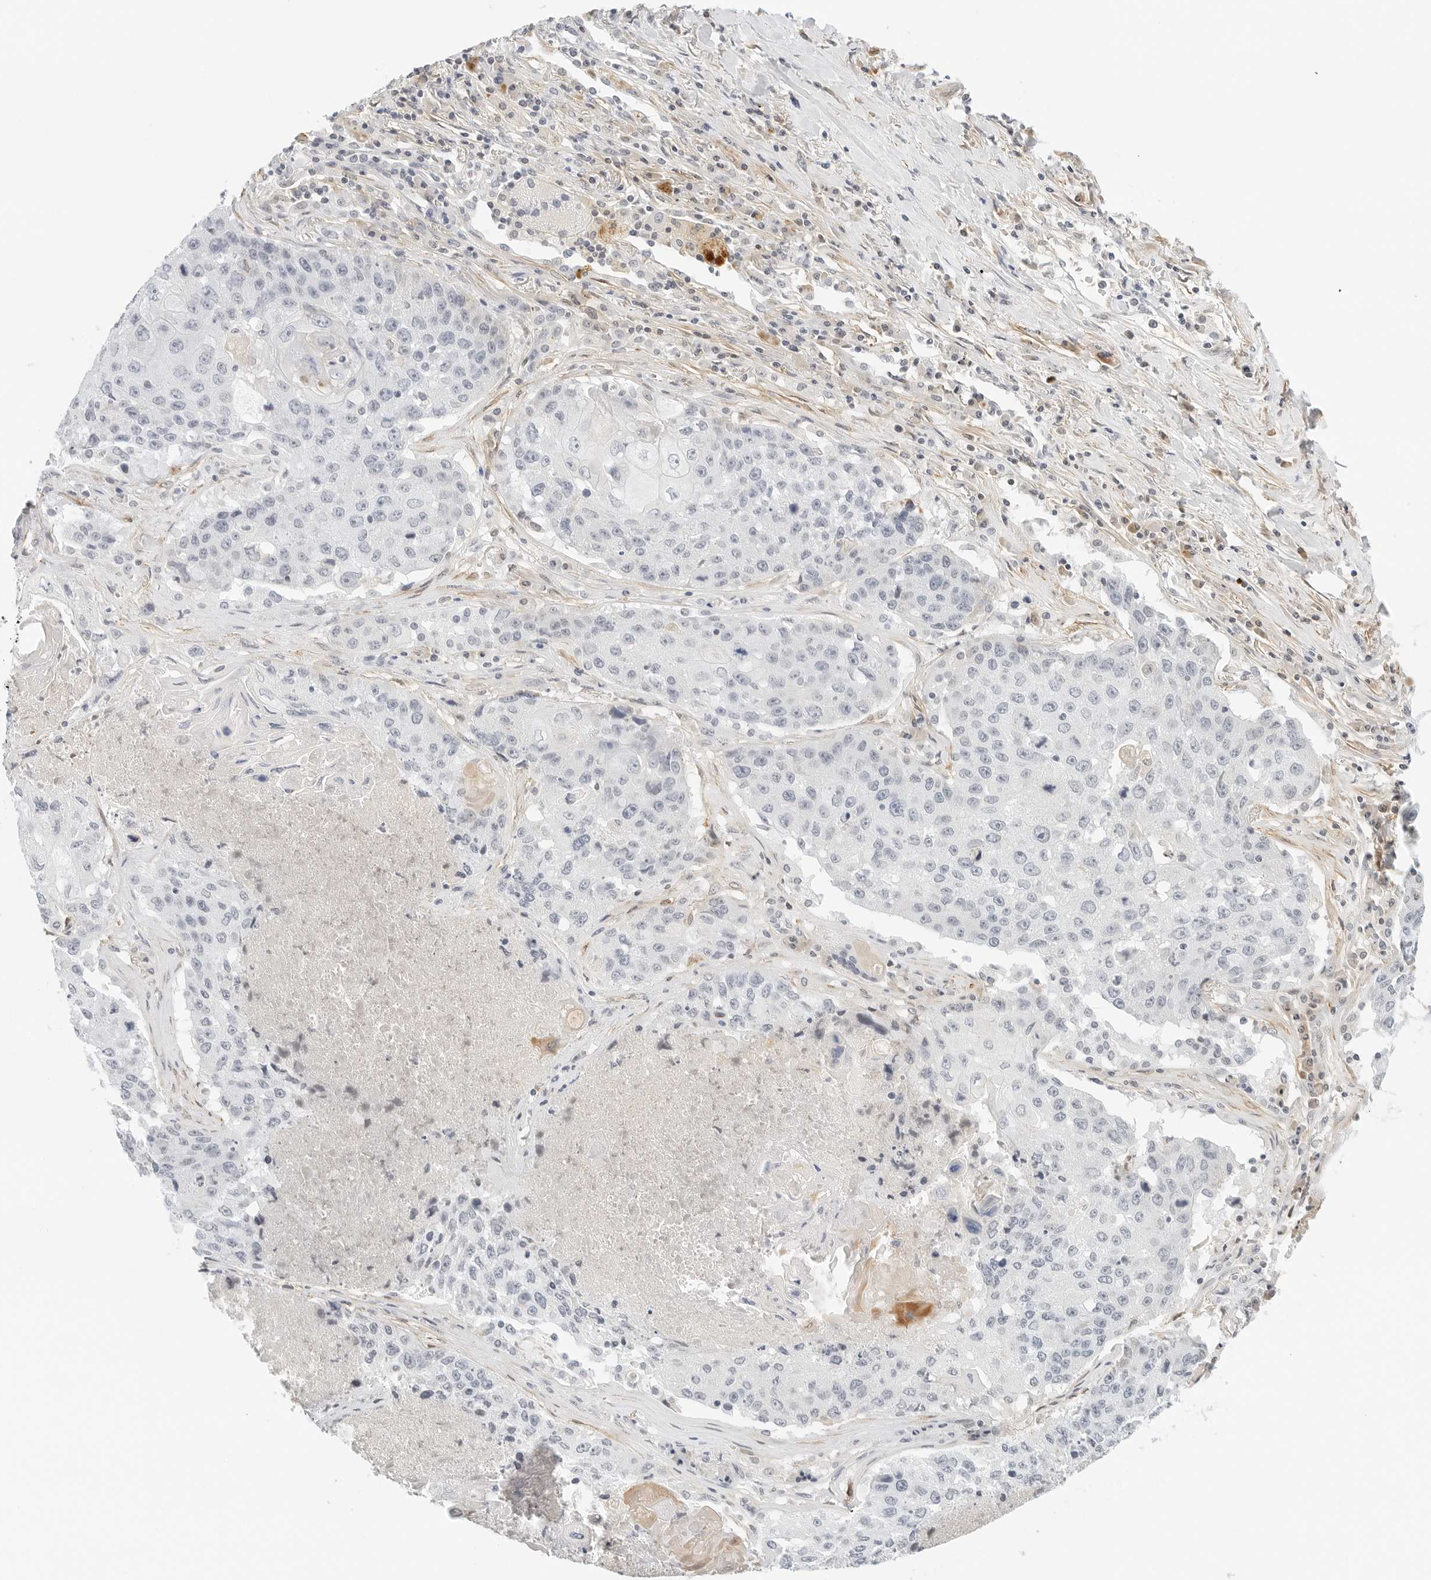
{"staining": {"intensity": "negative", "quantity": "none", "location": "none"}, "tissue": "lung cancer", "cell_type": "Tumor cells", "image_type": "cancer", "snomed": [{"axis": "morphology", "description": "Squamous cell carcinoma, NOS"}, {"axis": "topography", "description": "Lung"}], "caption": "Immunohistochemistry (IHC) of human squamous cell carcinoma (lung) displays no staining in tumor cells.", "gene": "PKDCC", "patient": {"sex": "male", "age": 61}}